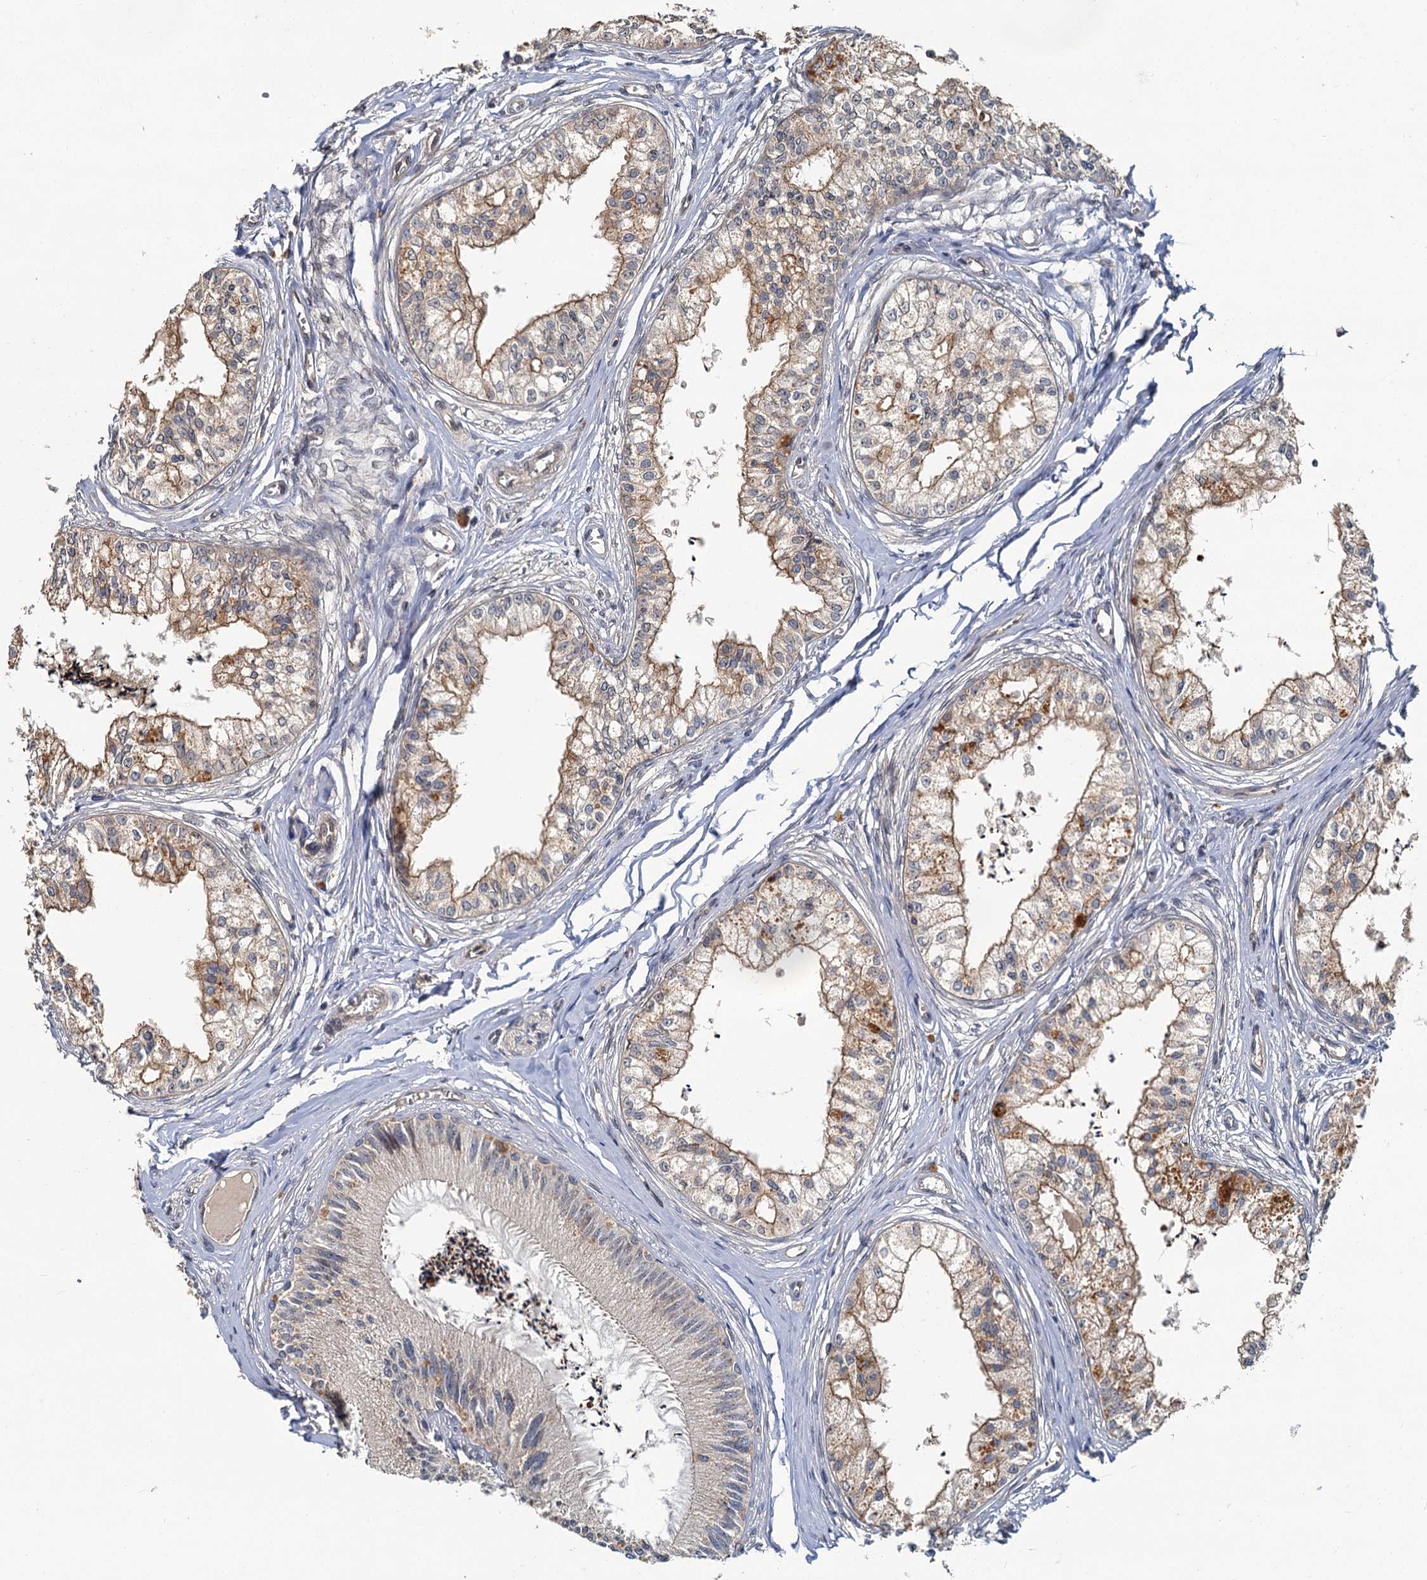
{"staining": {"intensity": "weak", "quantity": "25%-75%", "location": "cytoplasmic/membranous"}, "tissue": "epididymis", "cell_type": "Glandular cells", "image_type": "normal", "snomed": [{"axis": "morphology", "description": "Normal tissue, NOS"}, {"axis": "topography", "description": "Epididymis"}], "caption": "IHC staining of benign epididymis, which shows low levels of weak cytoplasmic/membranous expression in about 25%-75% of glandular cells indicating weak cytoplasmic/membranous protein staining. The staining was performed using DAB (3,3'-diaminobenzidine) (brown) for protein detection and nuclei were counterstained in hematoxylin (blue).", "gene": "ZNF324", "patient": {"sex": "male", "age": 79}}